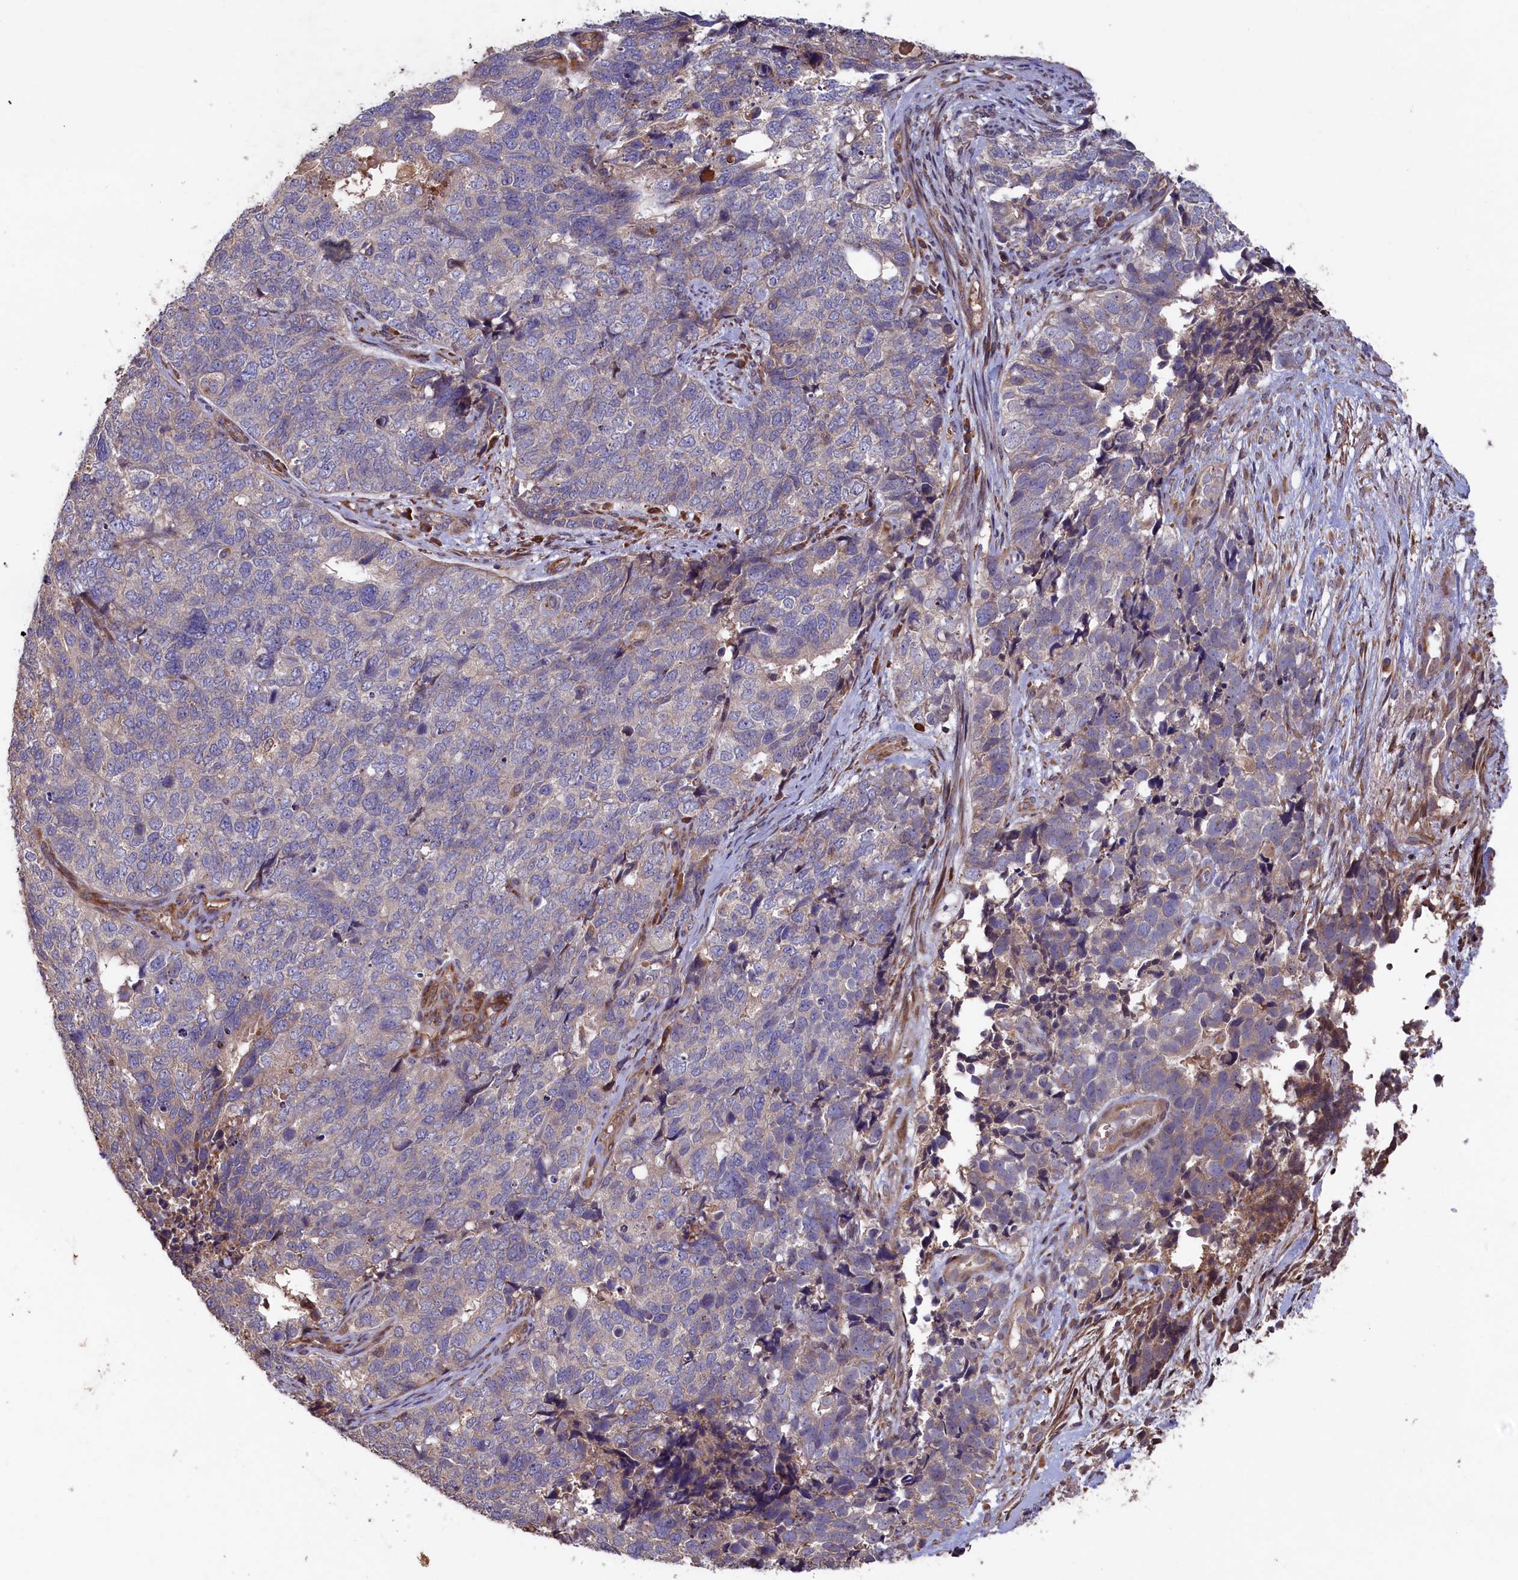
{"staining": {"intensity": "negative", "quantity": "none", "location": "none"}, "tissue": "cervical cancer", "cell_type": "Tumor cells", "image_type": "cancer", "snomed": [{"axis": "morphology", "description": "Squamous cell carcinoma, NOS"}, {"axis": "topography", "description": "Cervix"}], "caption": "This is an immunohistochemistry micrograph of squamous cell carcinoma (cervical). There is no expression in tumor cells.", "gene": "GREB1L", "patient": {"sex": "female", "age": 63}}